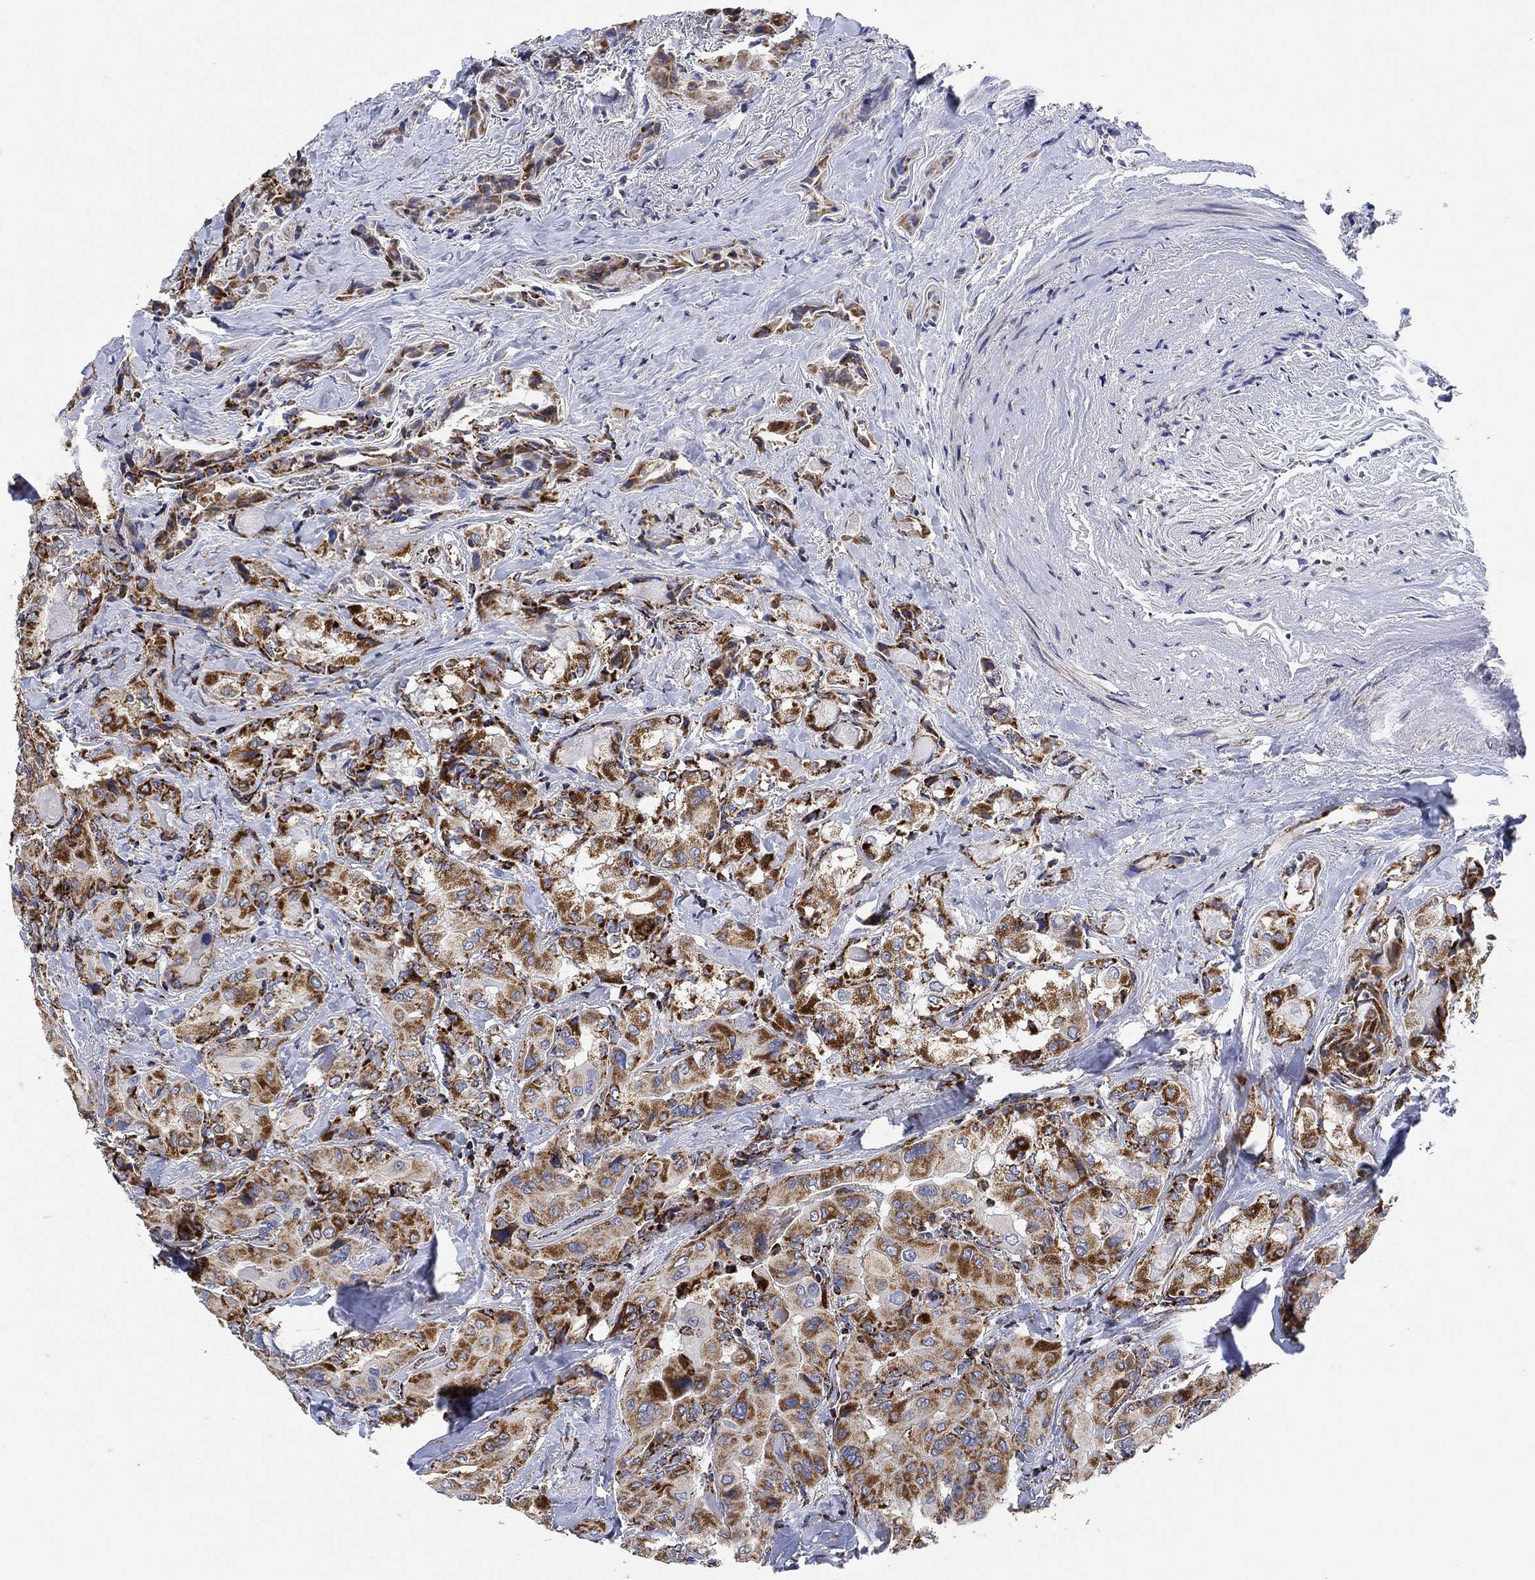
{"staining": {"intensity": "moderate", "quantity": ">75%", "location": "cytoplasmic/membranous"}, "tissue": "thyroid cancer", "cell_type": "Tumor cells", "image_type": "cancer", "snomed": [{"axis": "morphology", "description": "Normal tissue, NOS"}, {"axis": "morphology", "description": "Papillary adenocarcinoma, NOS"}, {"axis": "topography", "description": "Thyroid gland"}], "caption": "Papillary adenocarcinoma (thyroid) tissue demonstrates moderate cytoplasmic/membranous staining in approximately >75% of tumor cells", "gene": "NDUFS3", "patient": {"sex": "female", "age": 66}}